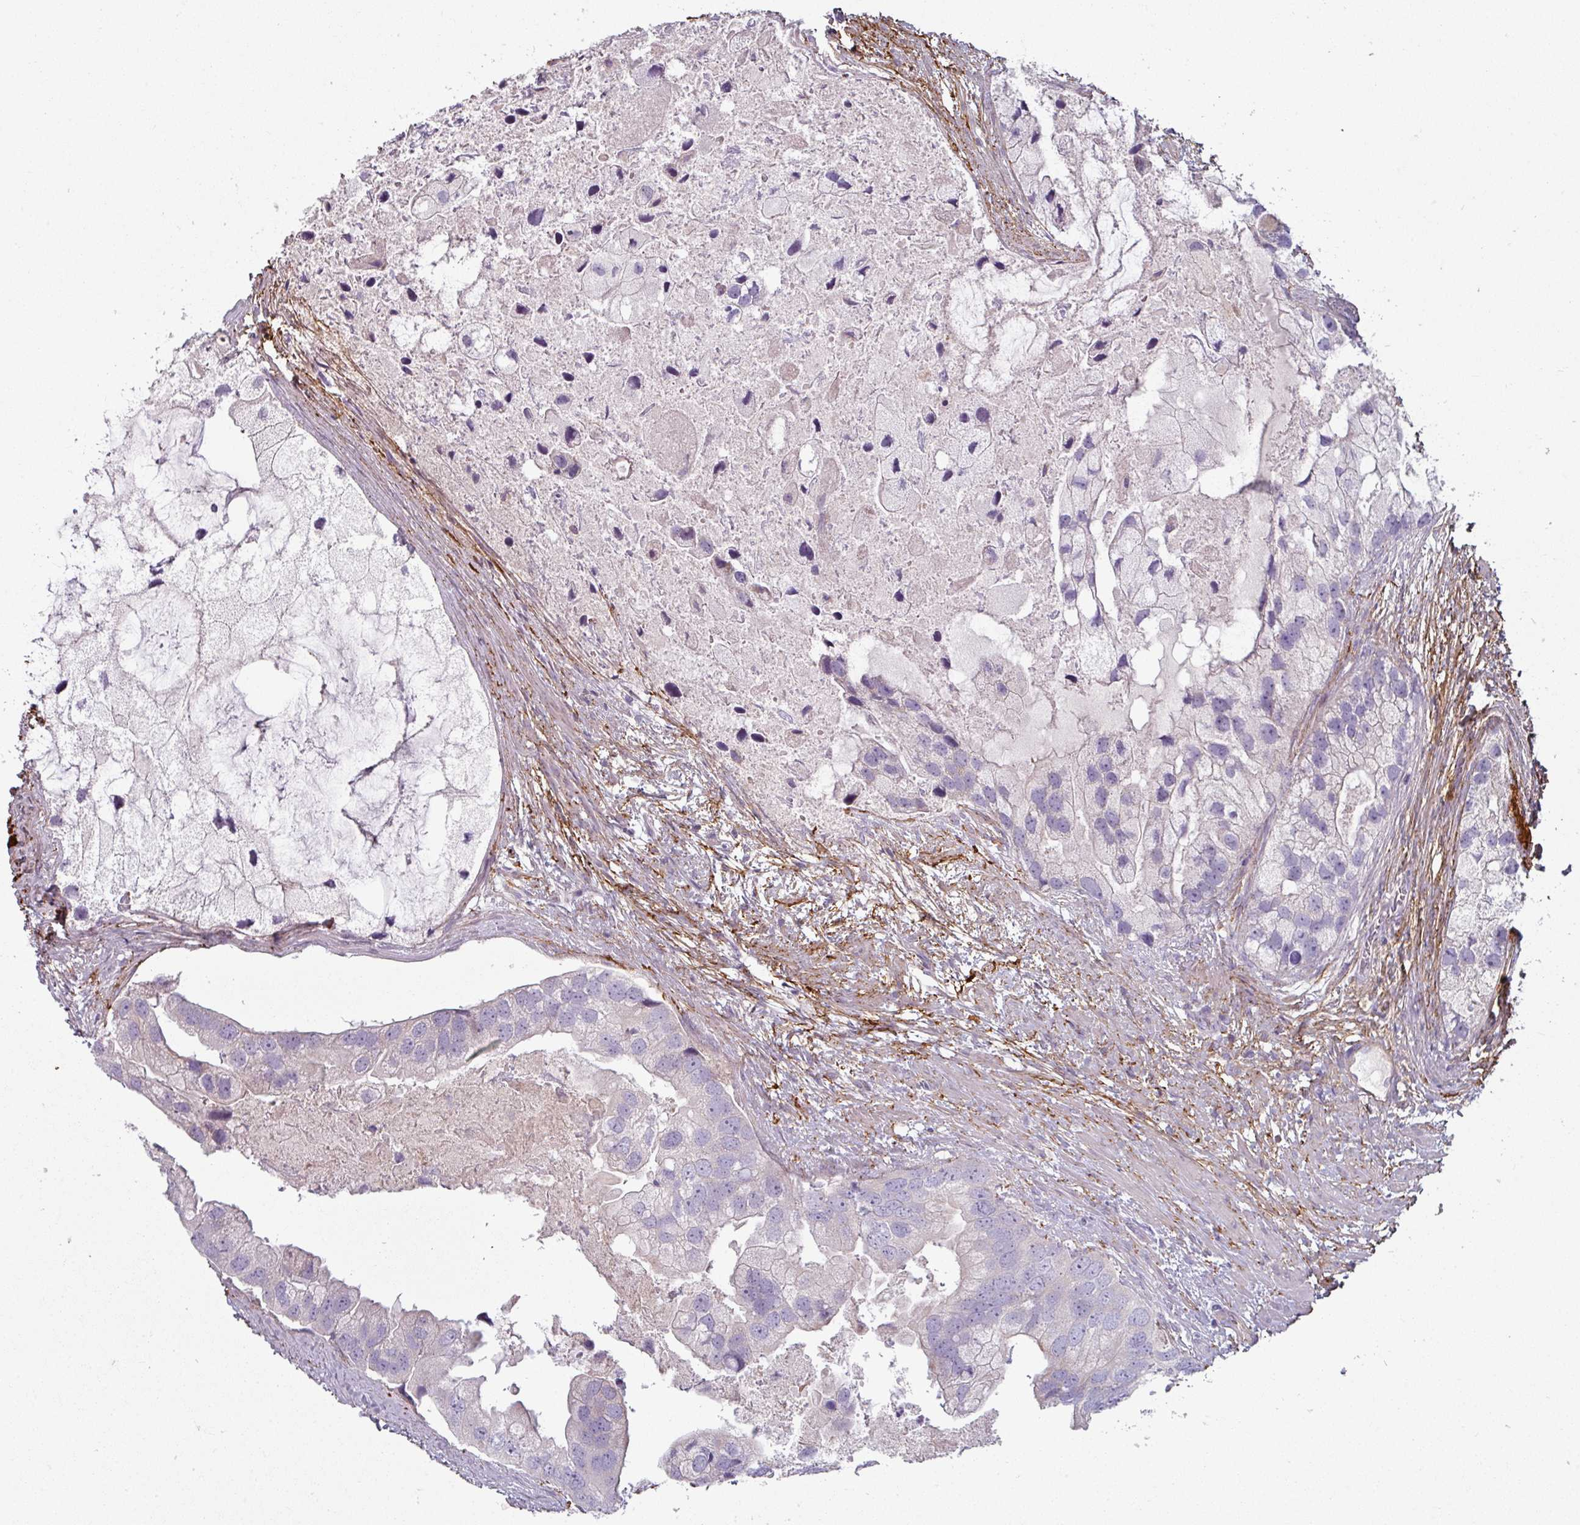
{"staining": {"intensity": "negative", "quantity": "none", "location": "none"}, "tissue": "prostate cancer", "cell_type": "Tumor cells", "image_type": "cancer", "snomed": [{"axis": "morphology", "description": "Adenocarcinoma, High grade"}, {"axis": "topography", "description": "Prostate"}], "caption": "An IHC photomicrograph of prostate cancer (high-grade adenocarcinoma) is shown. There is no staining in tumor cells of prostate cancer (high-grade adenocarcinoma).", "gene": "MTMR14", "patient": {"sex": "male", "age": 62}}